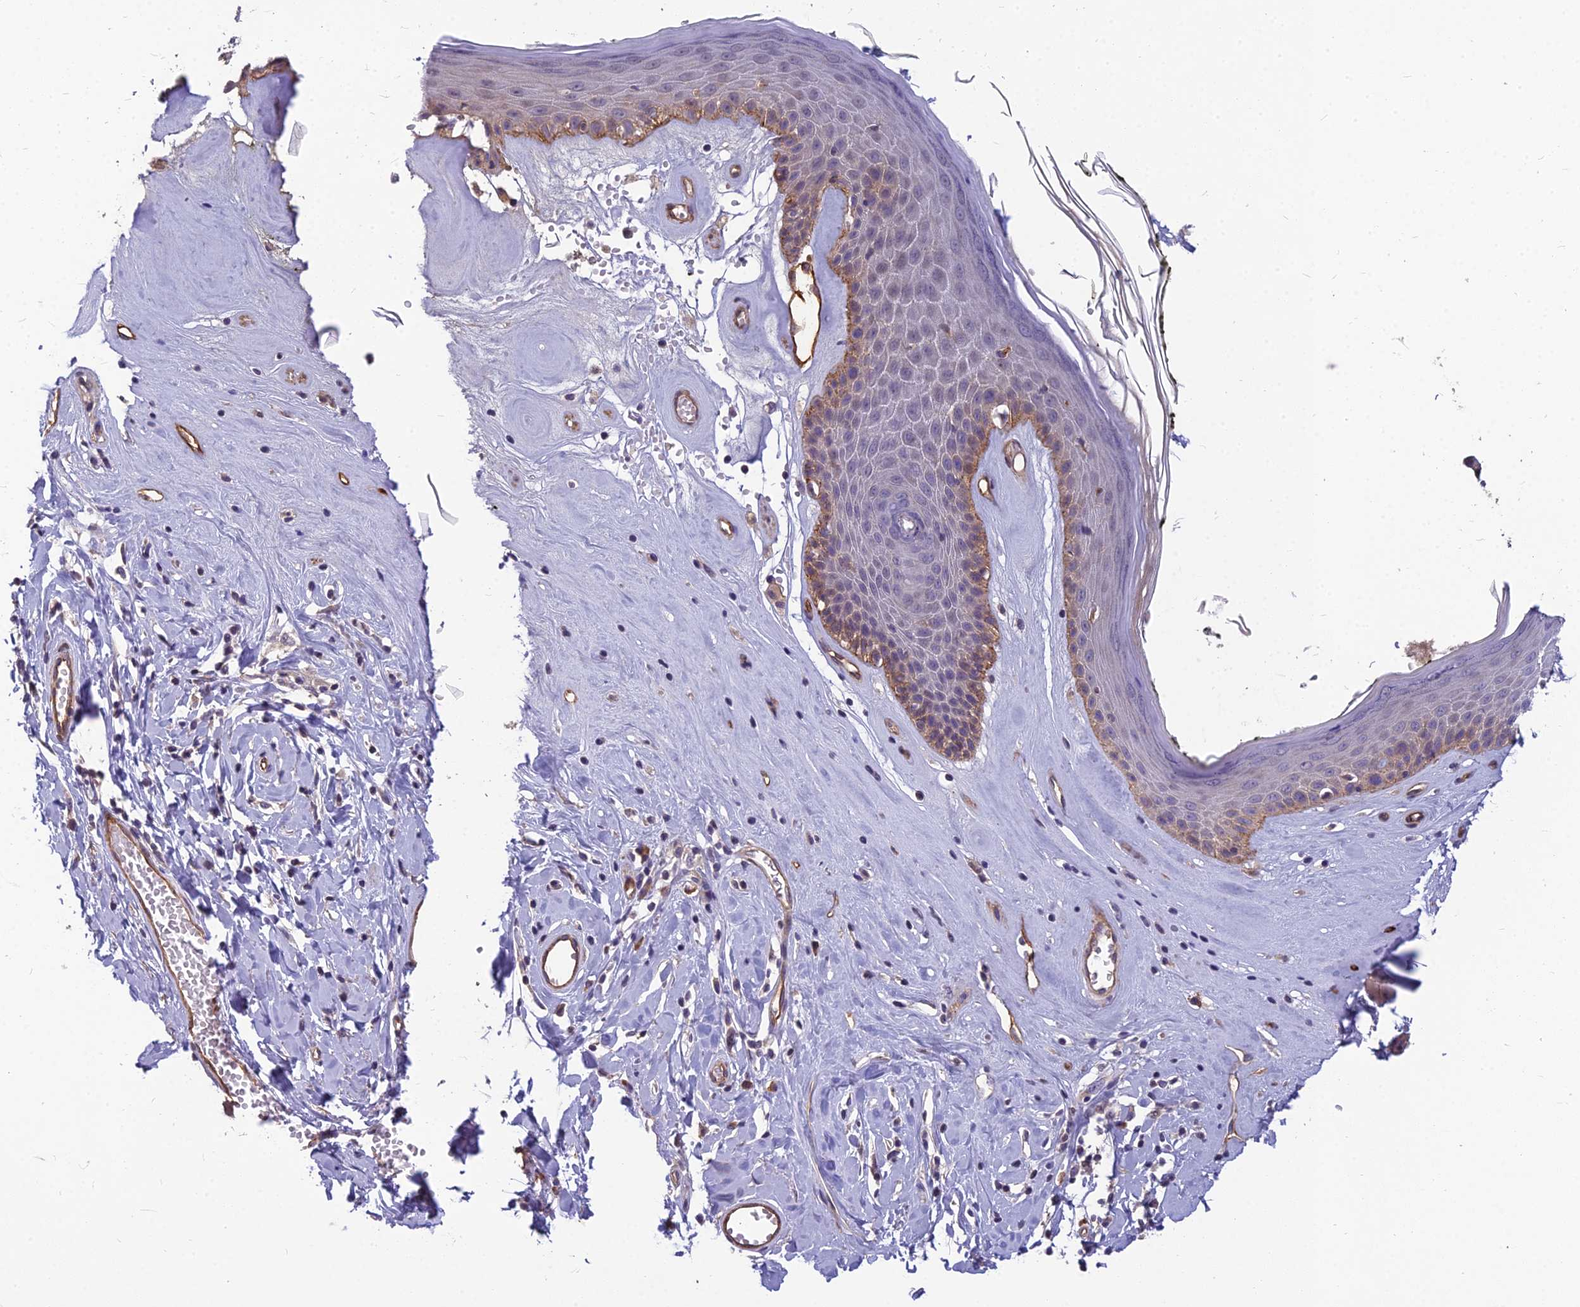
{"staining": {"intensity": "weak", "quantity": "25%-75%", "location": "cytoplasmic/membranous"}, "tissue": "skin", "cell_type": "Epidermal cells", "image_type": "normal", "snomed": [{"axis": "morphology", "description": "Normal tissue, NOS"}, {"axis": "morphology", "description": "Inflammation, NOS"}, {"axis": "topography", "description": "Vulva"}], "caption": "Immunohistochemistry (IHC) (DAB (3,3'-diaminobenzidine)) staining of benign human skin shows weak cytoplasmic/membranous protein staining in about 25%-75% of epidermal cells.", "gene": "TSPAN15", "patient": {"sex": "female", "age": 84}}